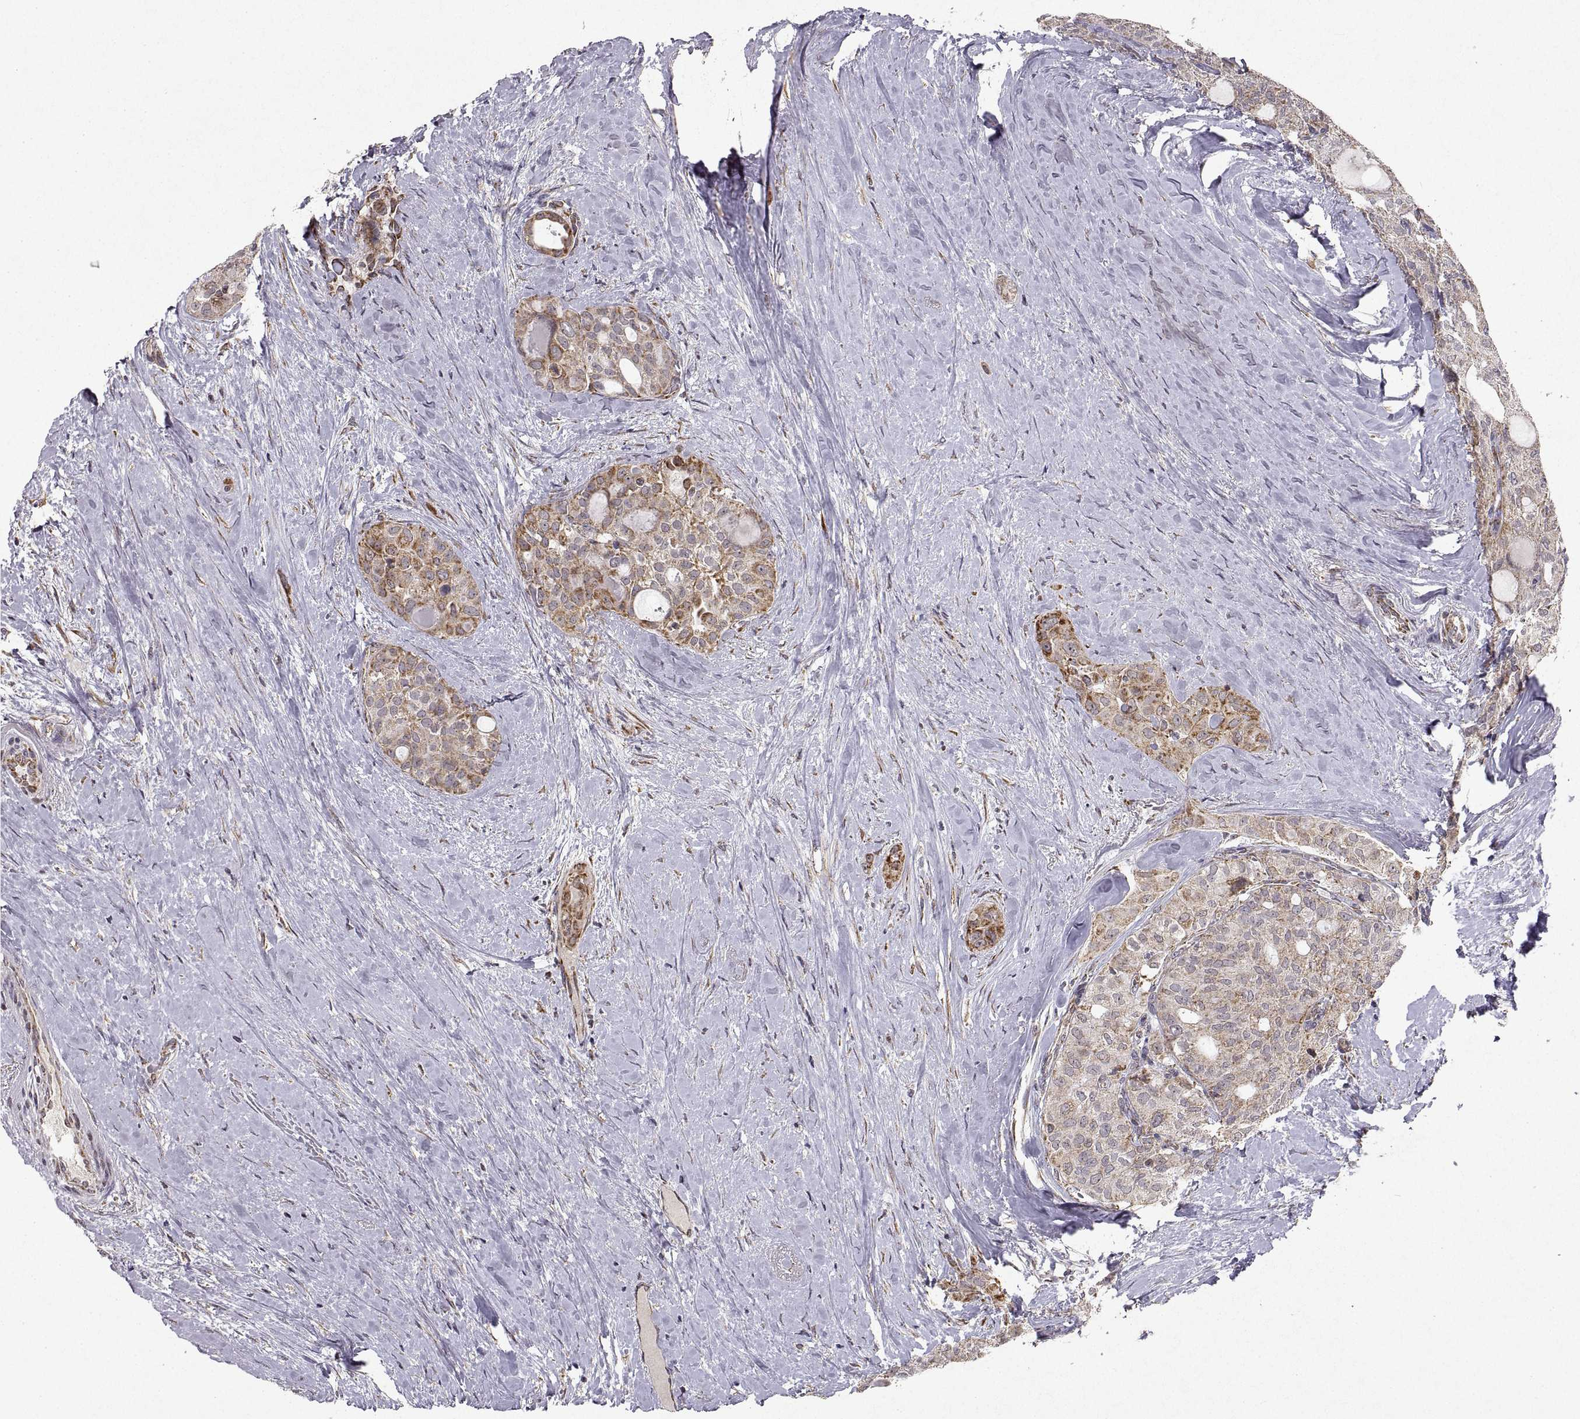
{"staining": {"intensity": "weak", "quantity": ">75%", "location": "cytoplasmic/membranous"}, "tissue": "thyroid cancer", "cell_type": "Tumor cells", "image_type": "cancer", "snomed": [{"axis": "morphology", "description": "Follicular adenoma carcinoma, NOS"}, {"axis": "topography", "description": "Thyroid gland"}], "caption": "Human thyroid cancer stained for a protein (brown) demonstrates weak cytoplasmic/membranous positive positivity in about >75% of tumor cells.", "gene": "MANBAL", "patient": {"sex": "male", "age": 75}}